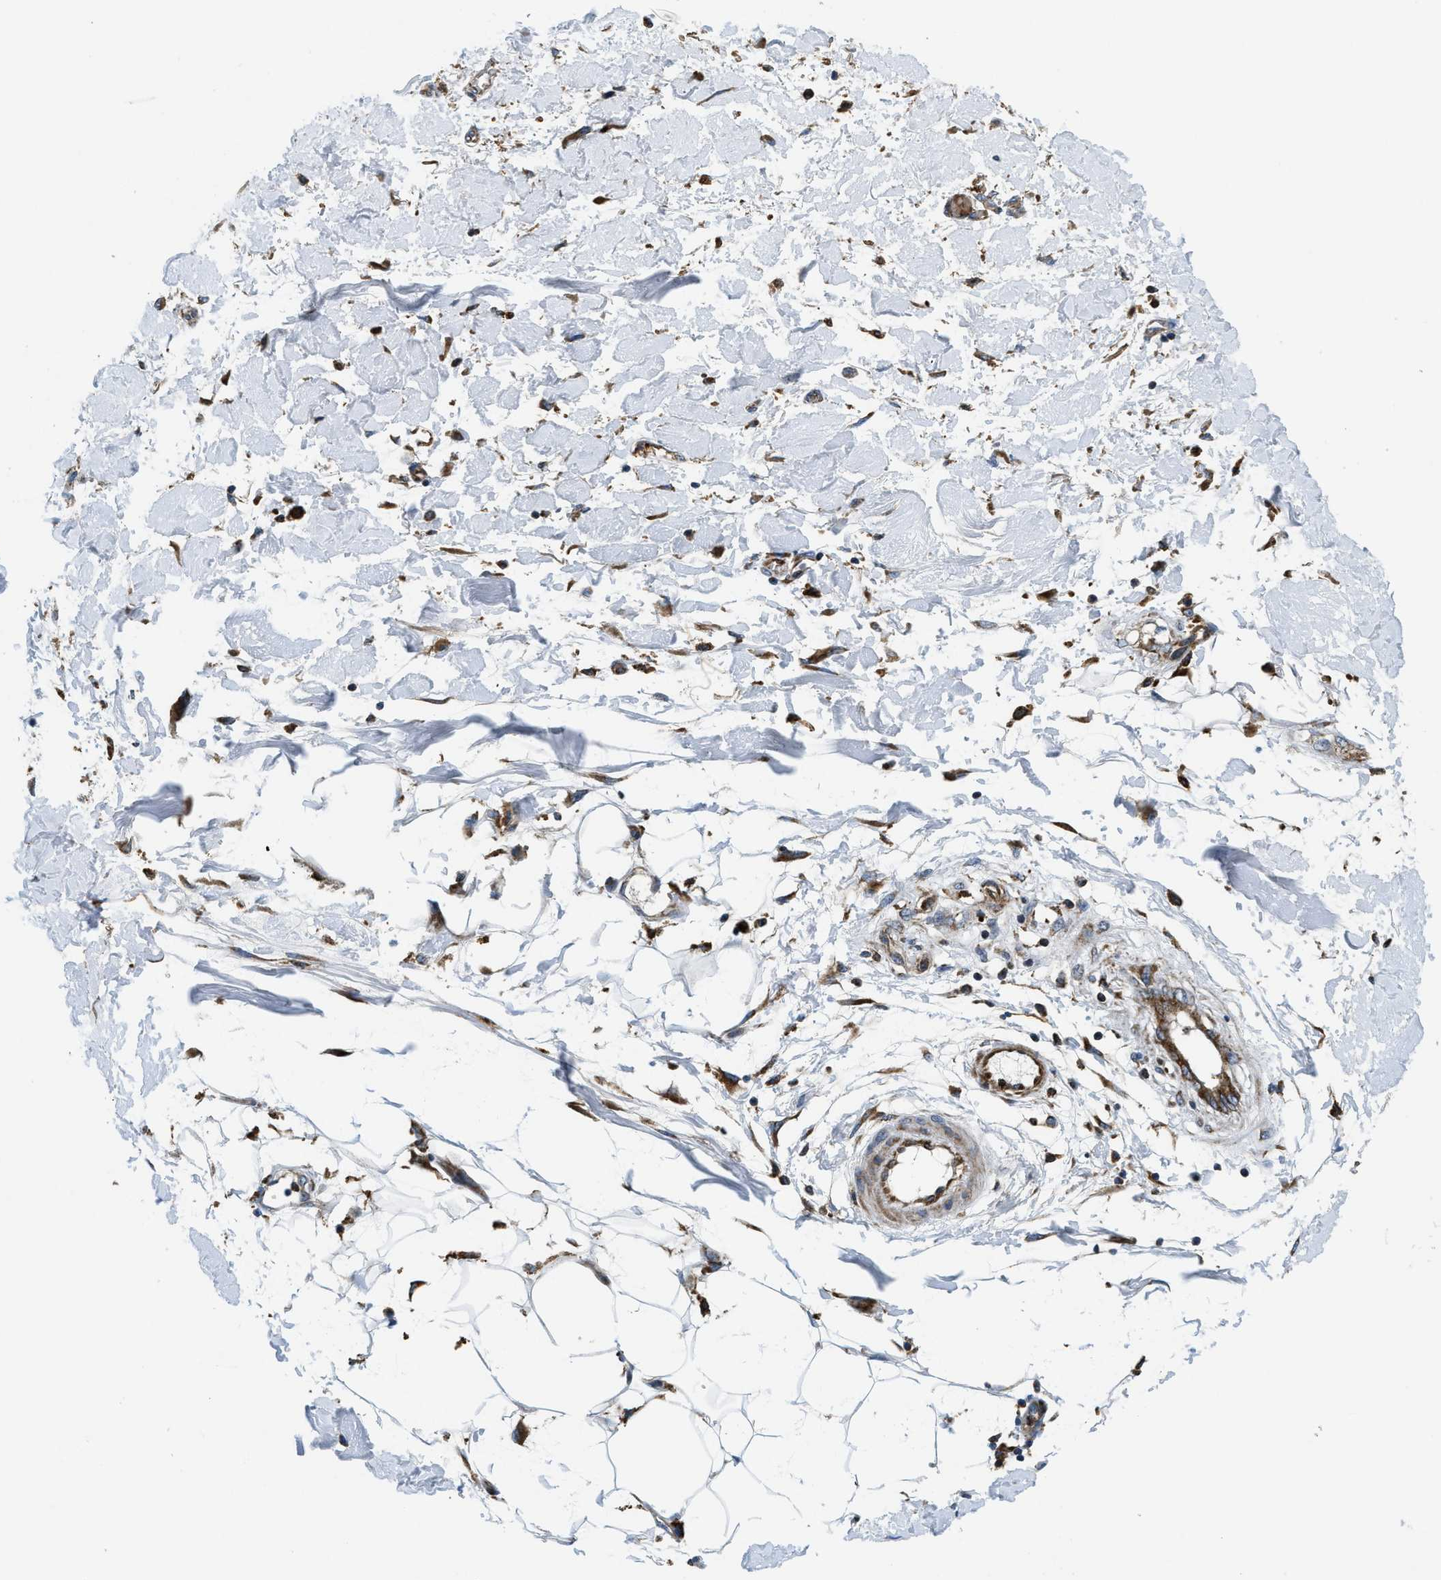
{"staining": {"intensity": "moderate", "quantity": "25%-75%", "location": "cytoplasmic/membranous"}, "tissue": "adipose tissue", "cell_type": "Adipocytes", "image_type": "normal", "snomed": [{"axis": "morphology", "description": "Normal tissue, NOS"}, {"axis": "morphology", "description": "Squamous cell carcinoma, NOS"}, {"axis": "topography", "description": "Skin"}, {"axis": "topography", "description": "Peripheral nerve tissue"}], "caption": "The photomicrograph displays immunohistochemical staining of benign adipose tissue. There is moderate cytoplasmic/membranous positivity is seen in approximately 25%-75% of adipocytes.", "gene": "CSPG4", "patient": {"sex": "male", "age": 83}}